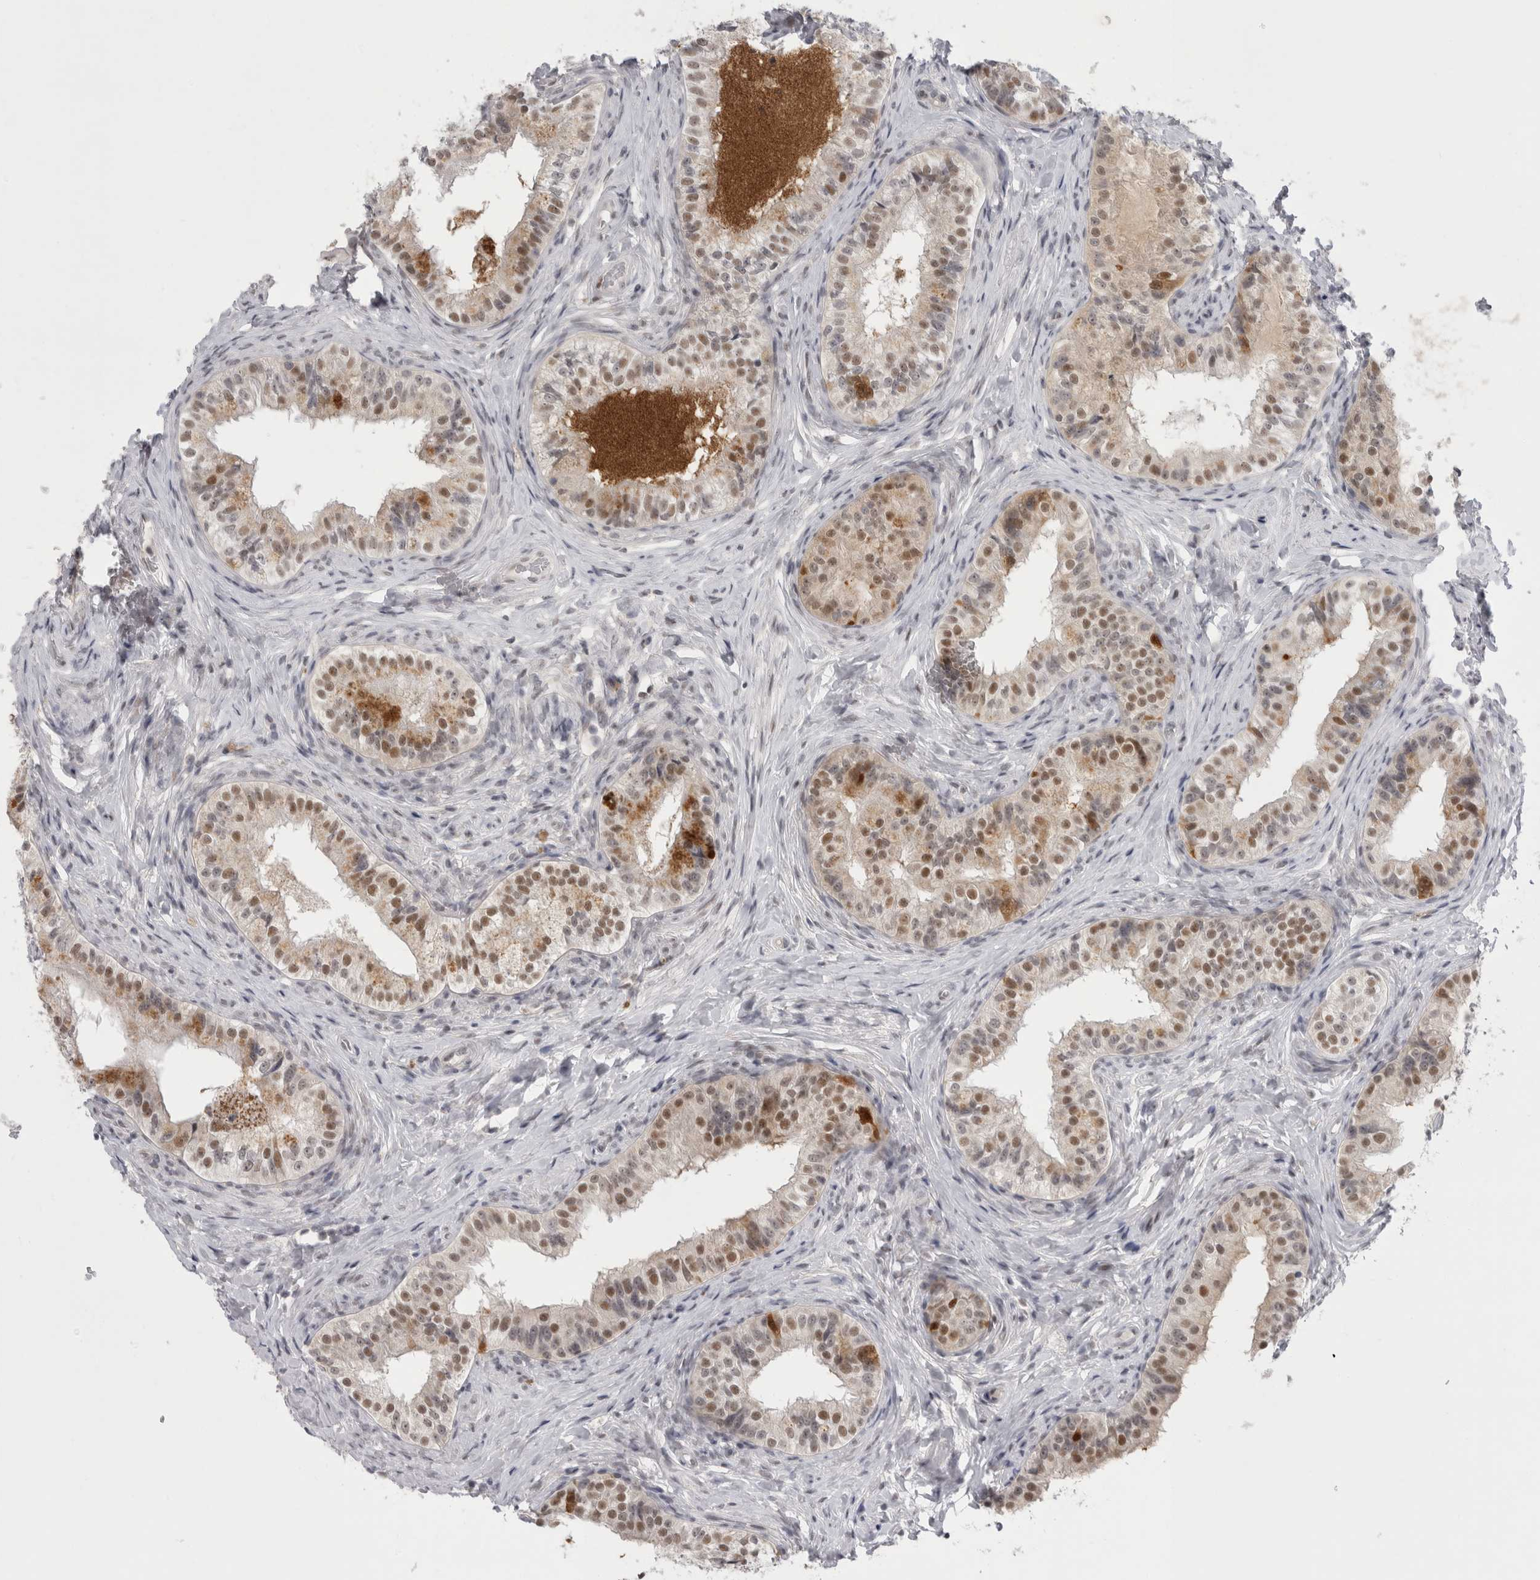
{"staining": {"intensity": "moderate", "quantity": ">75%", "location": "cytoplasmic/membranous,nuclear"}, "tissue": "epididymis", "cell_type": "Glandular cells", "image_type": "normal", "snomed": [{"axis": "morphology", "description": "Normal tissue, NOS"}, {"axis": "topography", "description": "Epididymis"}], "caption": "Immunohistochemical staining of benign human epididymis demonstrates medium levels of moderate cytoplasmic/membranous,nuclear expression in approximately >75% of glandular cells.", "gene": "PSMB2", "patient": {"sex": "male", "age": 49}}